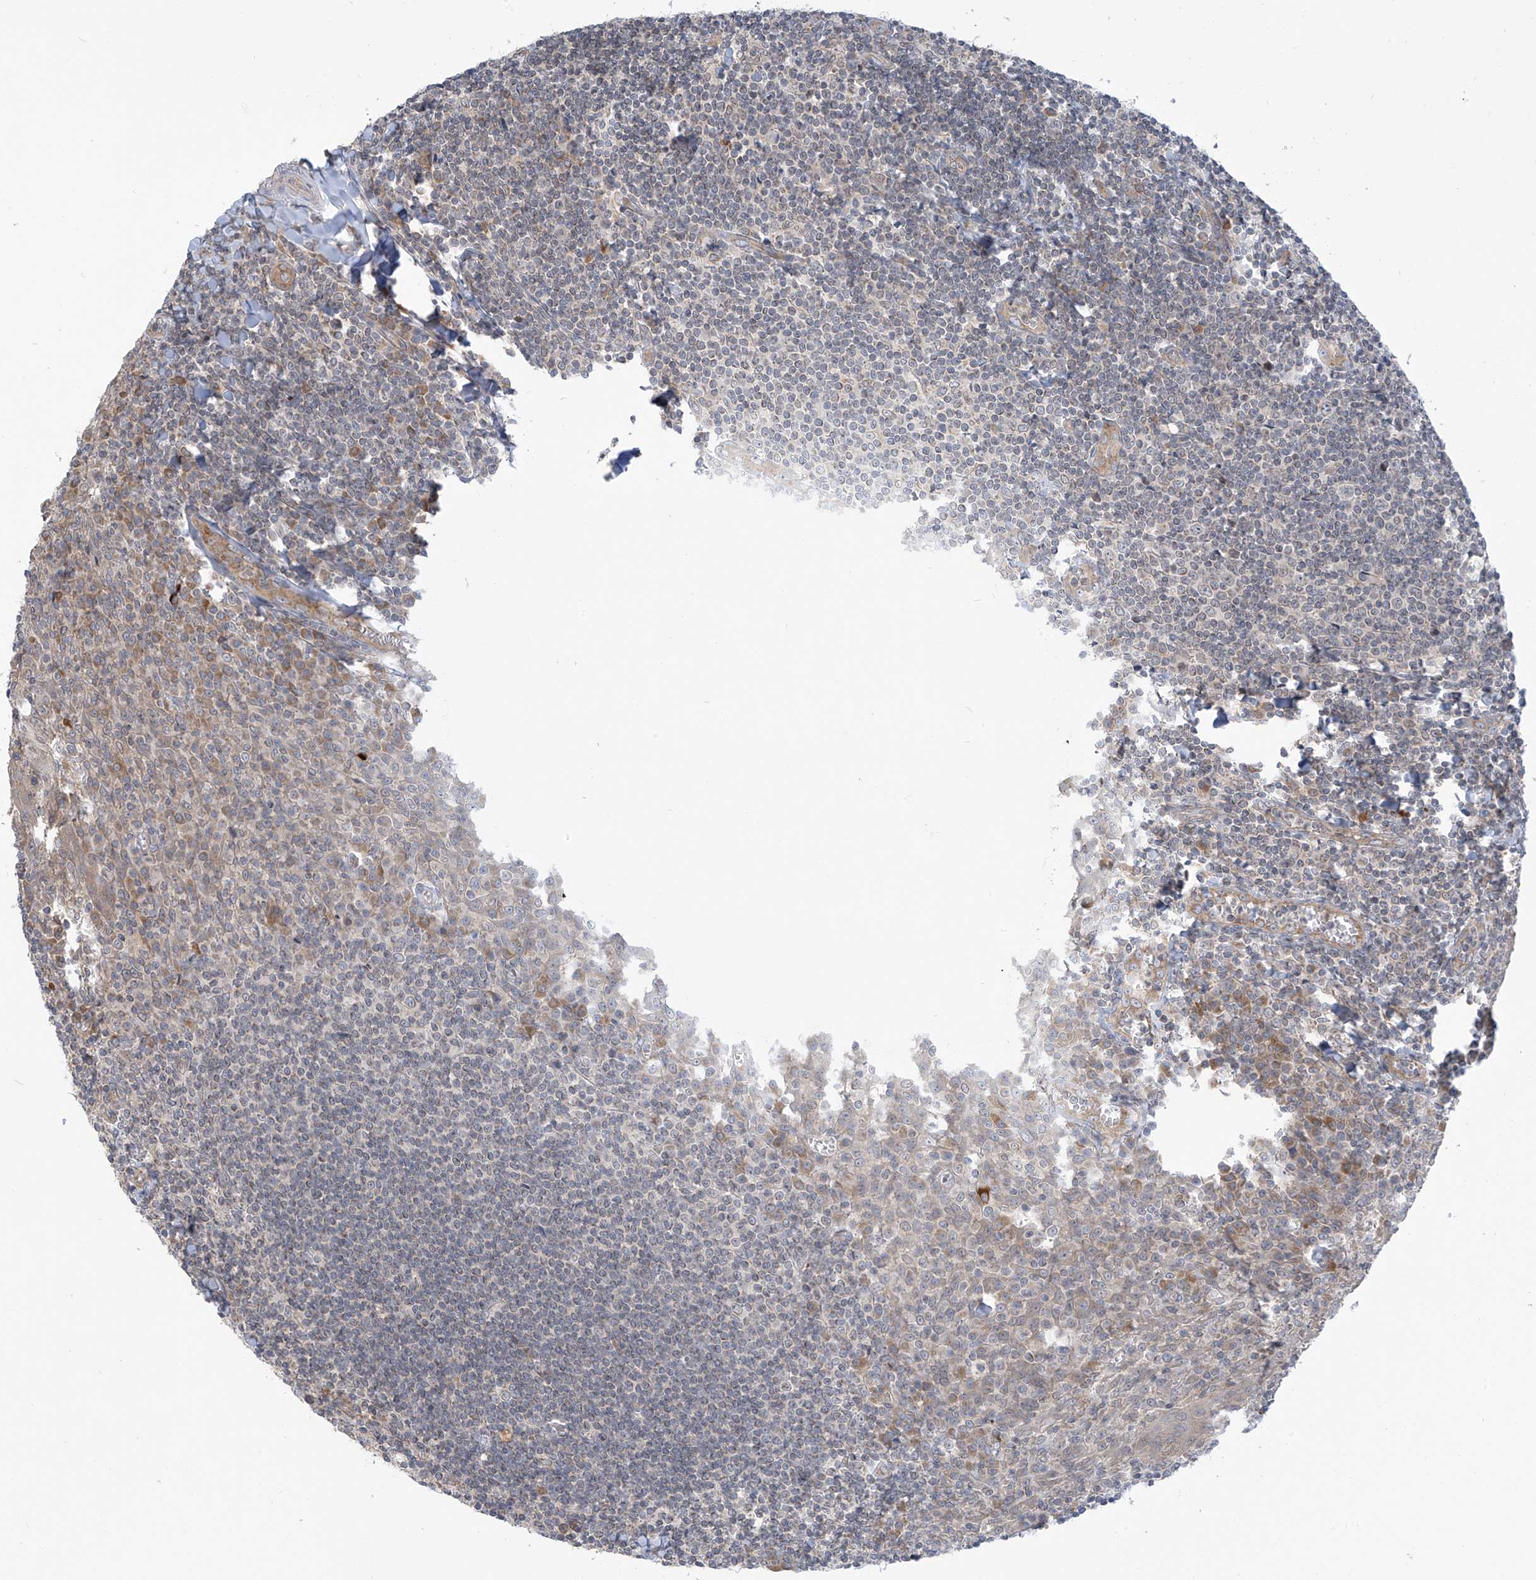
{"staining": {"intensity": "weak", "quantity": "<25%", "location": "cytoplasmic/membranous"}, "tissue": "tonsil", "cell_type": "Germinal center cells", "image_type": "normal", "snomed": [{"axis": "morphology", "description": "Normal tissue, NOS"}, {"axis": "topography", "description": "Tonsil"}], "caption": "Human tonsil stained for a protein using immunohistochemistry reveals no staining in germinal center cells.", "gene": "SCGB1D2", "patient": {"sex": "male", "age": 27}}